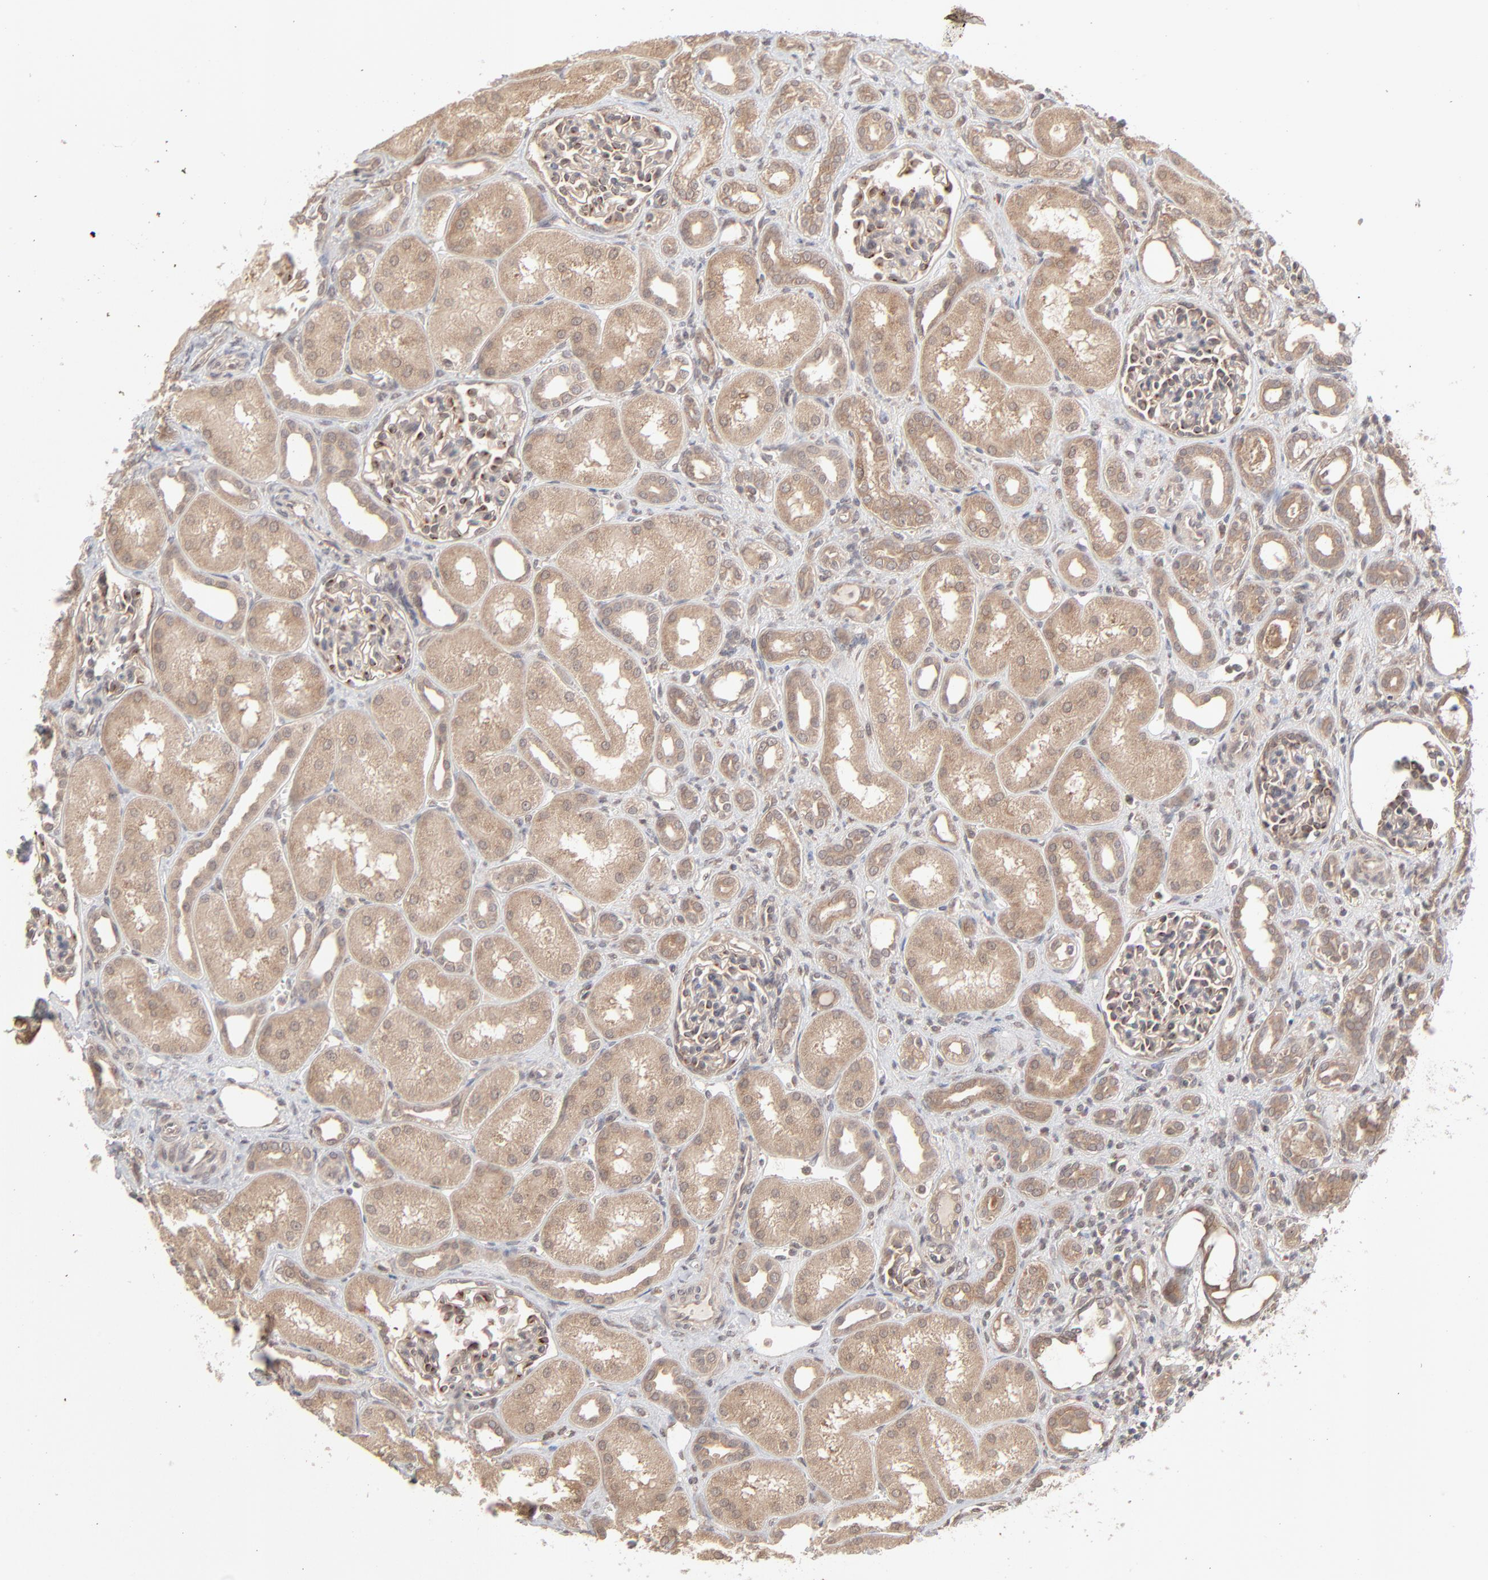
{"staining": {"intensity": "strong", "quantity": "25%-75%", "location": "cytoplasmic/membranous,nuclear"}, "tissue": "kidney", "cell_type": "Cells in glomeruli", "image_type": "normal", "snomed": [{"axis": "morphology", "description": "Normal tissue, NOS"}, {"axis": "topography", "description": "Kidney"}], "caption": "Cells in glomeruli exhibit strong cytoplasmic/membranous,nuclear positivity in approximately 25%-75% of cells in unremarkable kidney.", "gene": "SCFD1", "patient": {"sex": "male", "age": 7}}